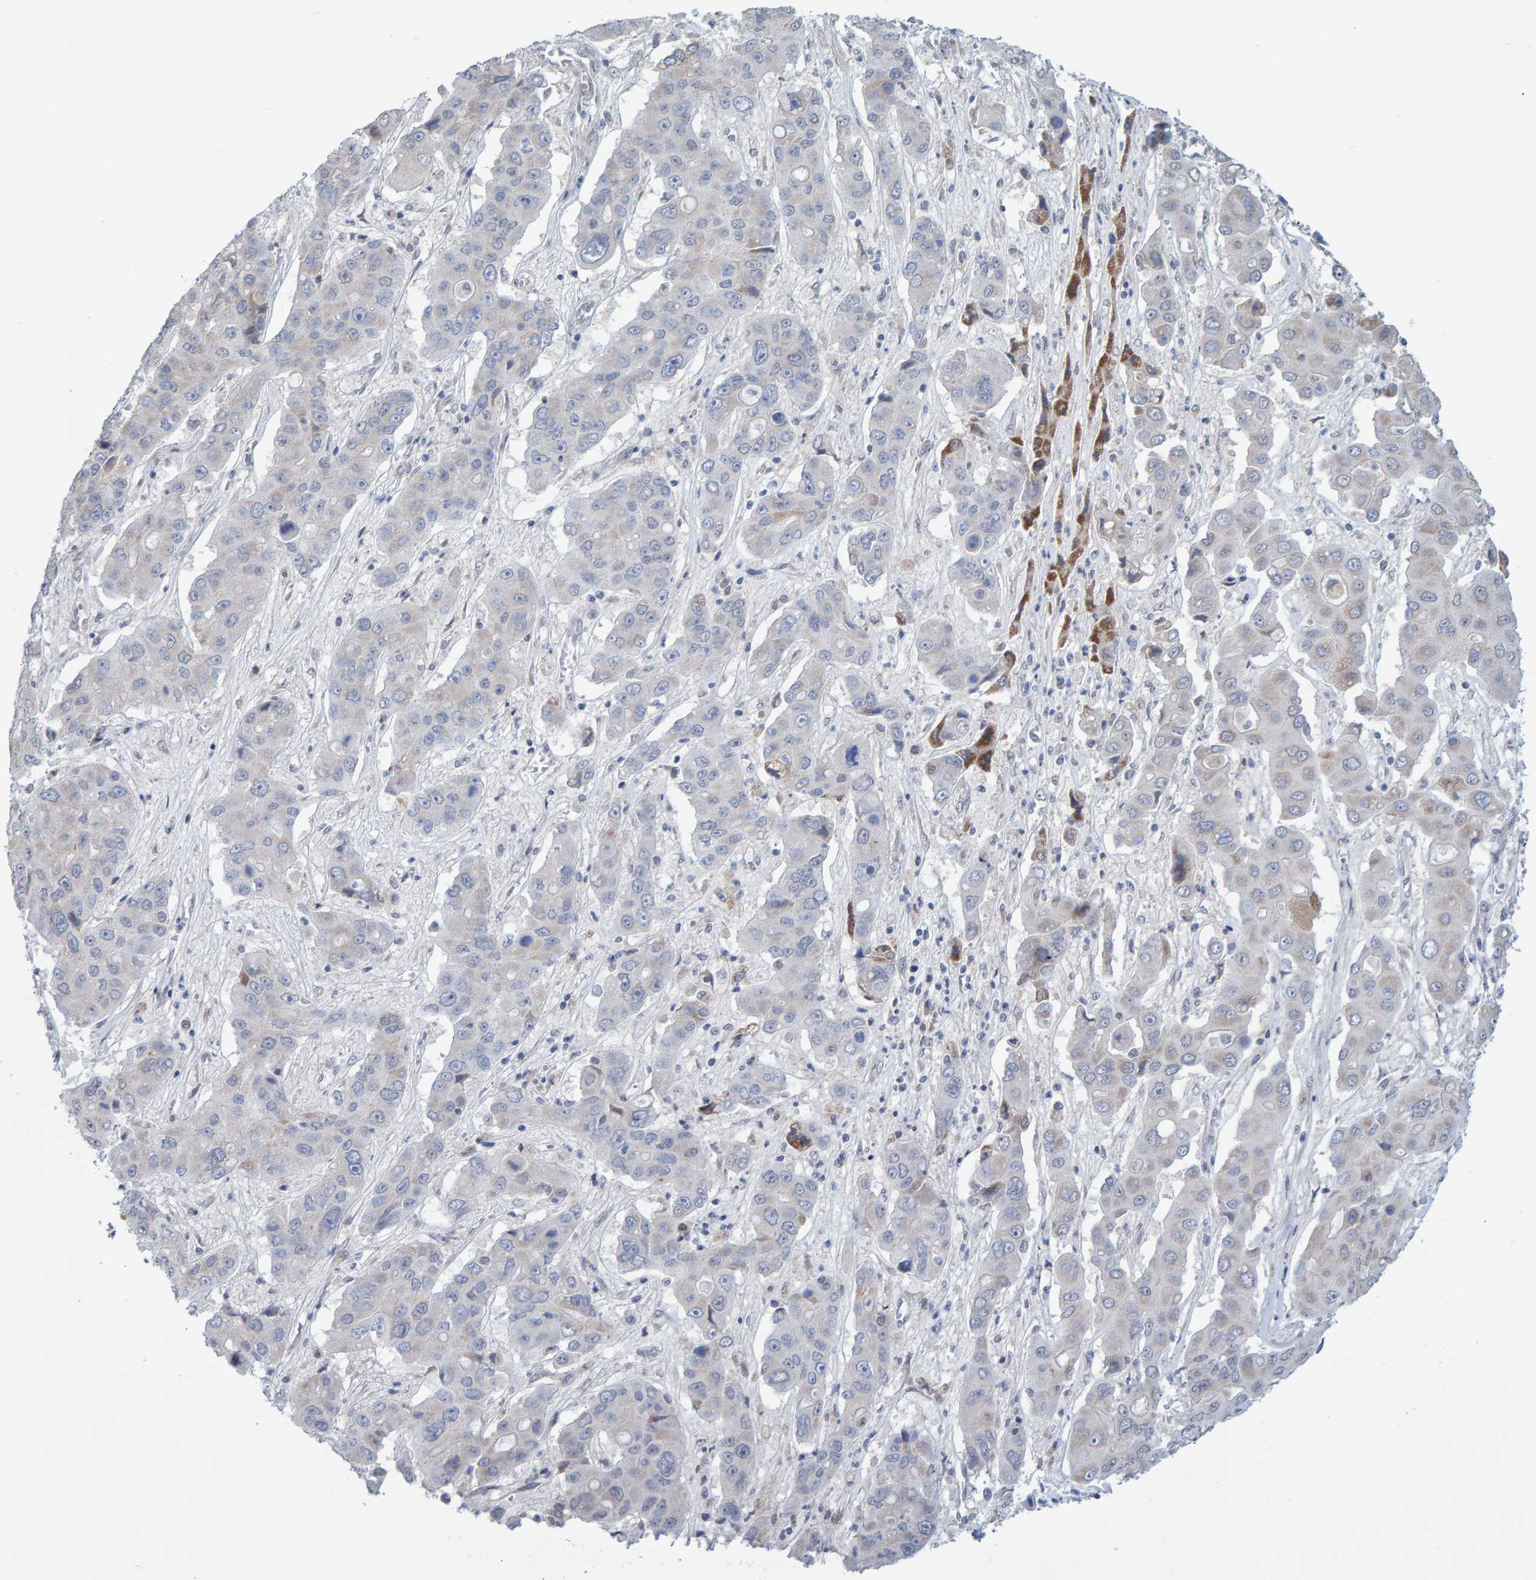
{"staining": {"intensity": "moderate", "quantity": "<25%", "location": "cytoplasmic/membranous"}, "tissue": "liver cancer", "cell_type": "Tumor cells", "image_type": "cancer", "snomed": [{"axis": "morphology", "description": "Cholangiocarcinoma"}, {"axis": "topography", "description": "Liver"}], "caption": "Cholangiocarcinoma (liver) stained with DAB (3,3'-diaminobenzidine) immunohistochemistry (IHC) reveals low levels of moderate cytoplasmic/membranous staining in approximately <25% of tumor cells.", "gene": "USP43", "patient": {"sex": "male", "age": 67}}